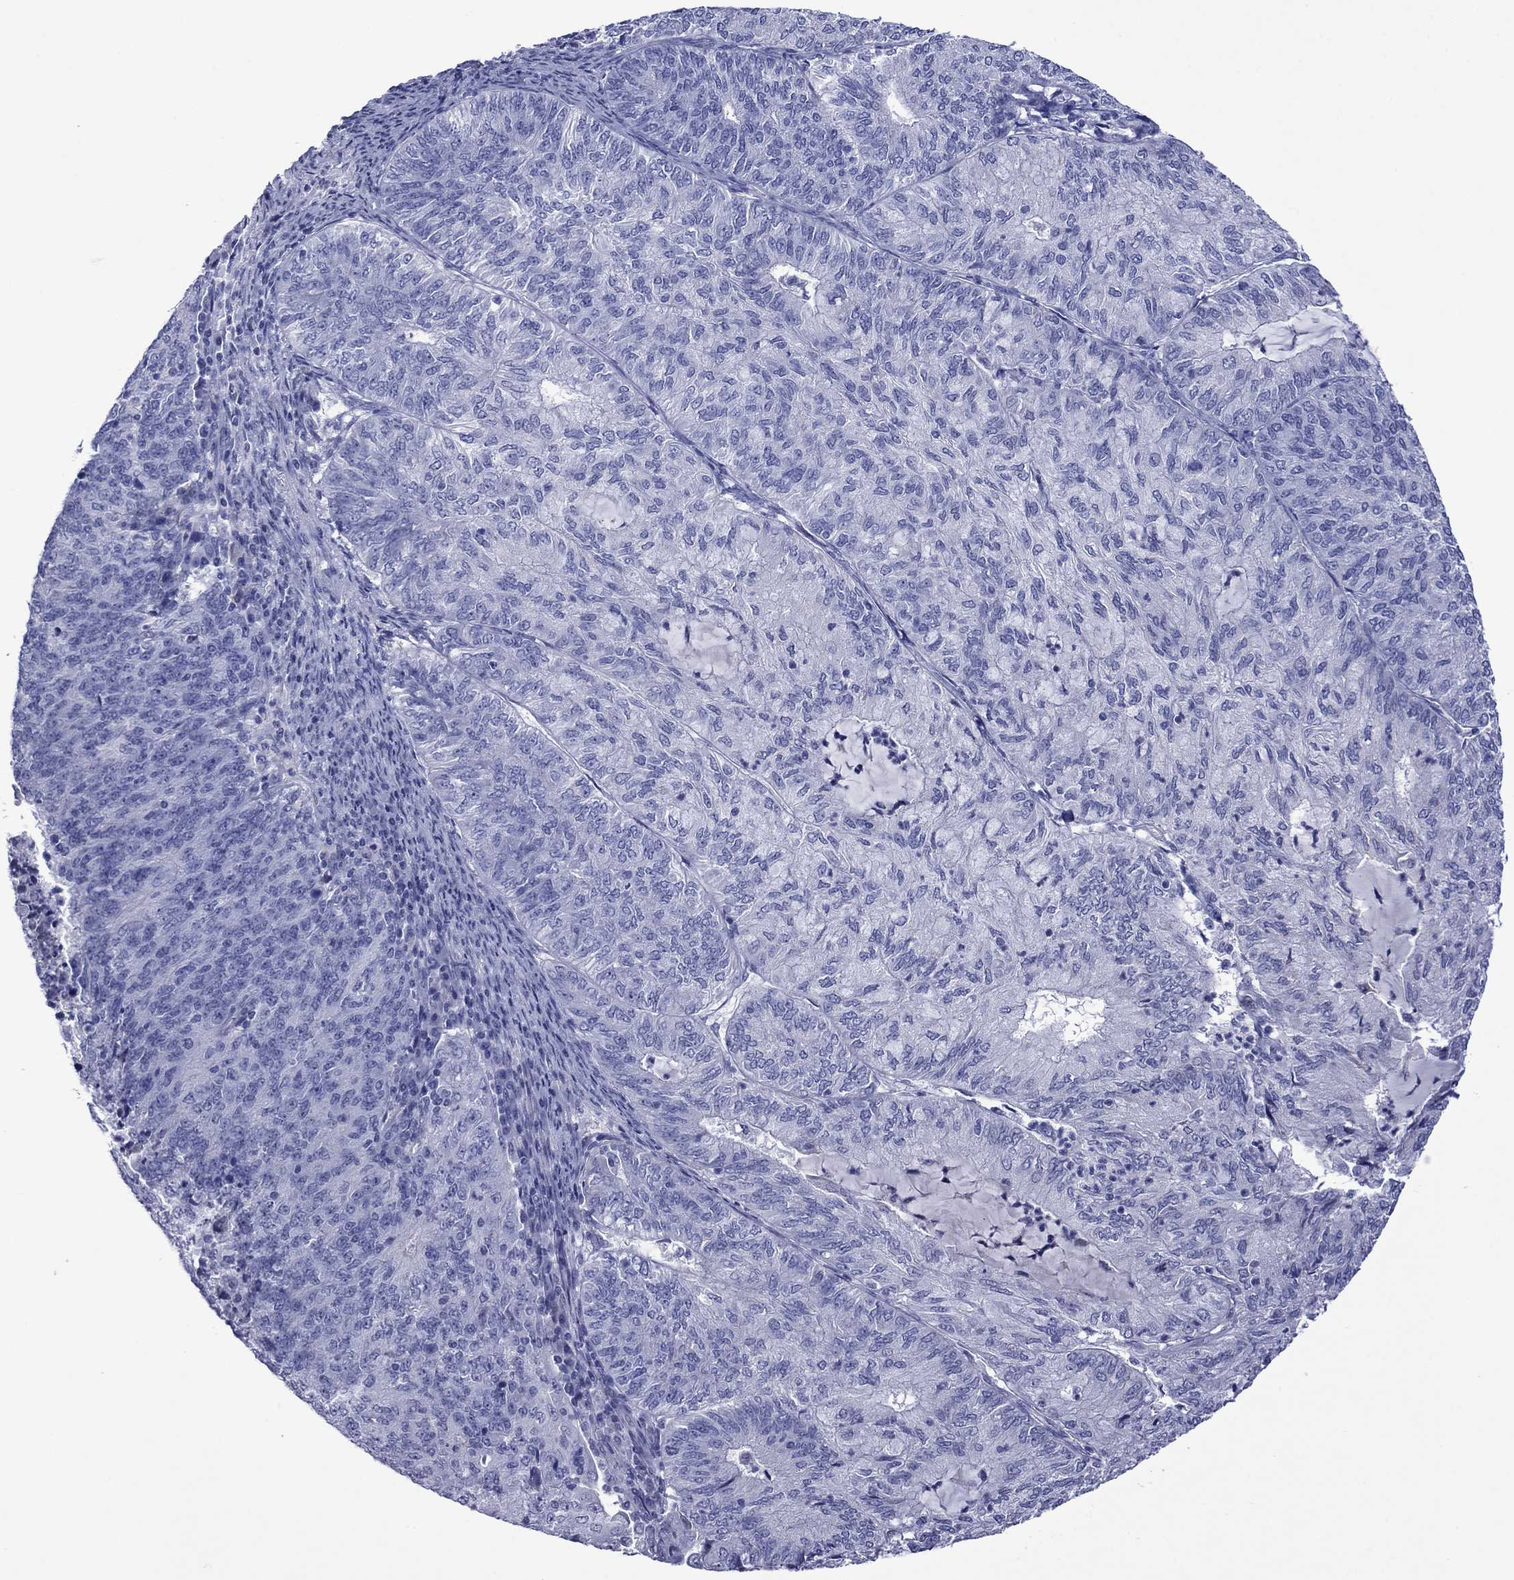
{"staining": {"intensity": "negative", "quantity": "none", "location": "none"}, "tissue": "endometrial cancer", "cell_type": "Tumor cells", "image_type": "cancer", "snomed": [{"axis": "morphology", "description": "Adenocarcinoma, NOS"}, {"axis": "topography", "description": "Endometrium"}], "caption": "DAB immunohistochemical staining of human endometrial cancer demonstrates no significant positivity in tumor cells.", "gene": "PIWIL1", "patient": {"sex": "female", "age": 82}}